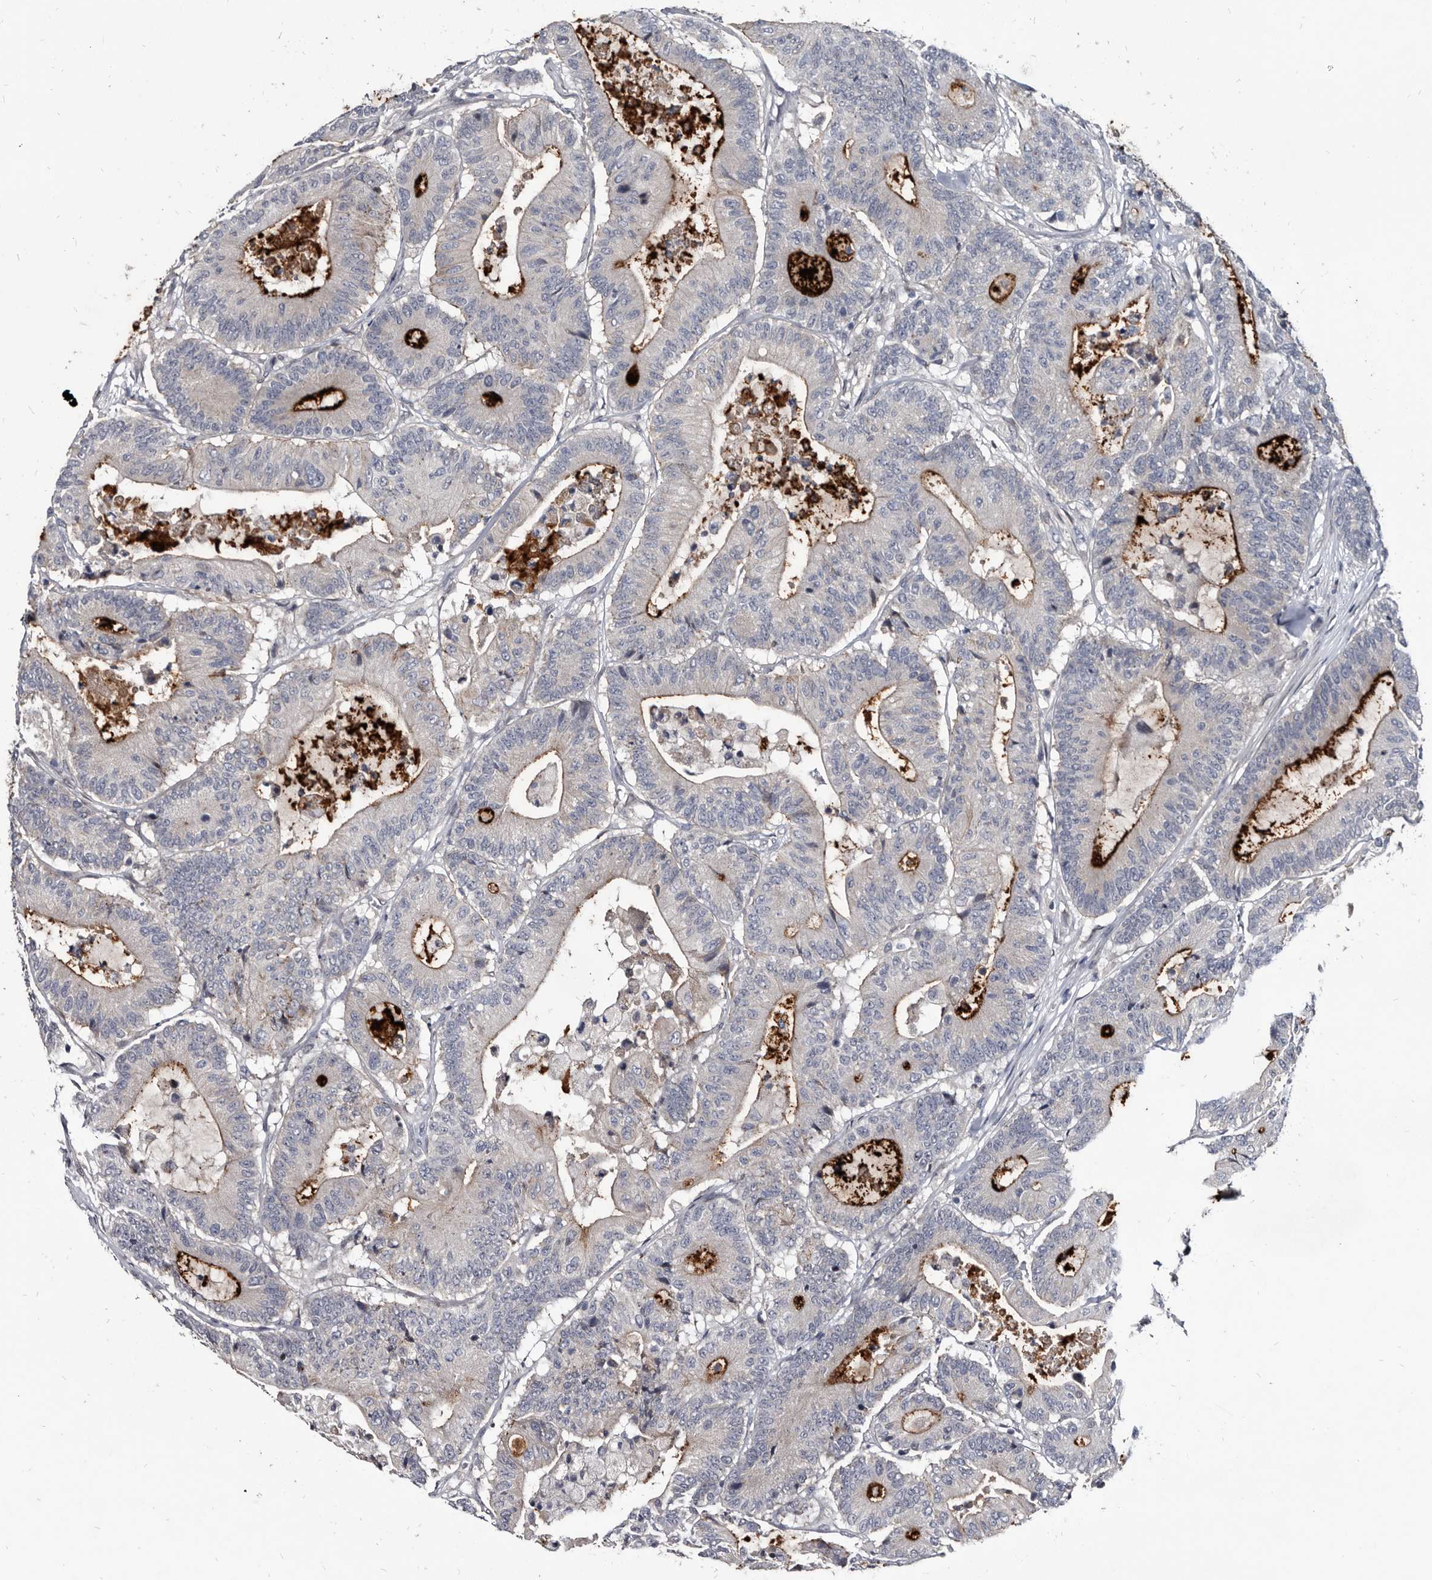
{"staining": {"intensity": "strong", "quantity": "<25%", "location": "cytoplasmic/membranous"}, "tissue": "colorectal cancer", "cell_type": "Tumor cells", "image_type": "cancer", "snomed": [{"axis": "morphology", "description": "Adenocarcinoma, NOS"}, {"axis": "topography", "description": "Colon"}], "caption": "About <25% of tumor cells in human colorectal cancer show strong cytoplasmic/membranous protein staining as visualized by brown immunohistochemical staining.", "gene": "PROM1", "patient": {"sex": "female", "age": 84}}